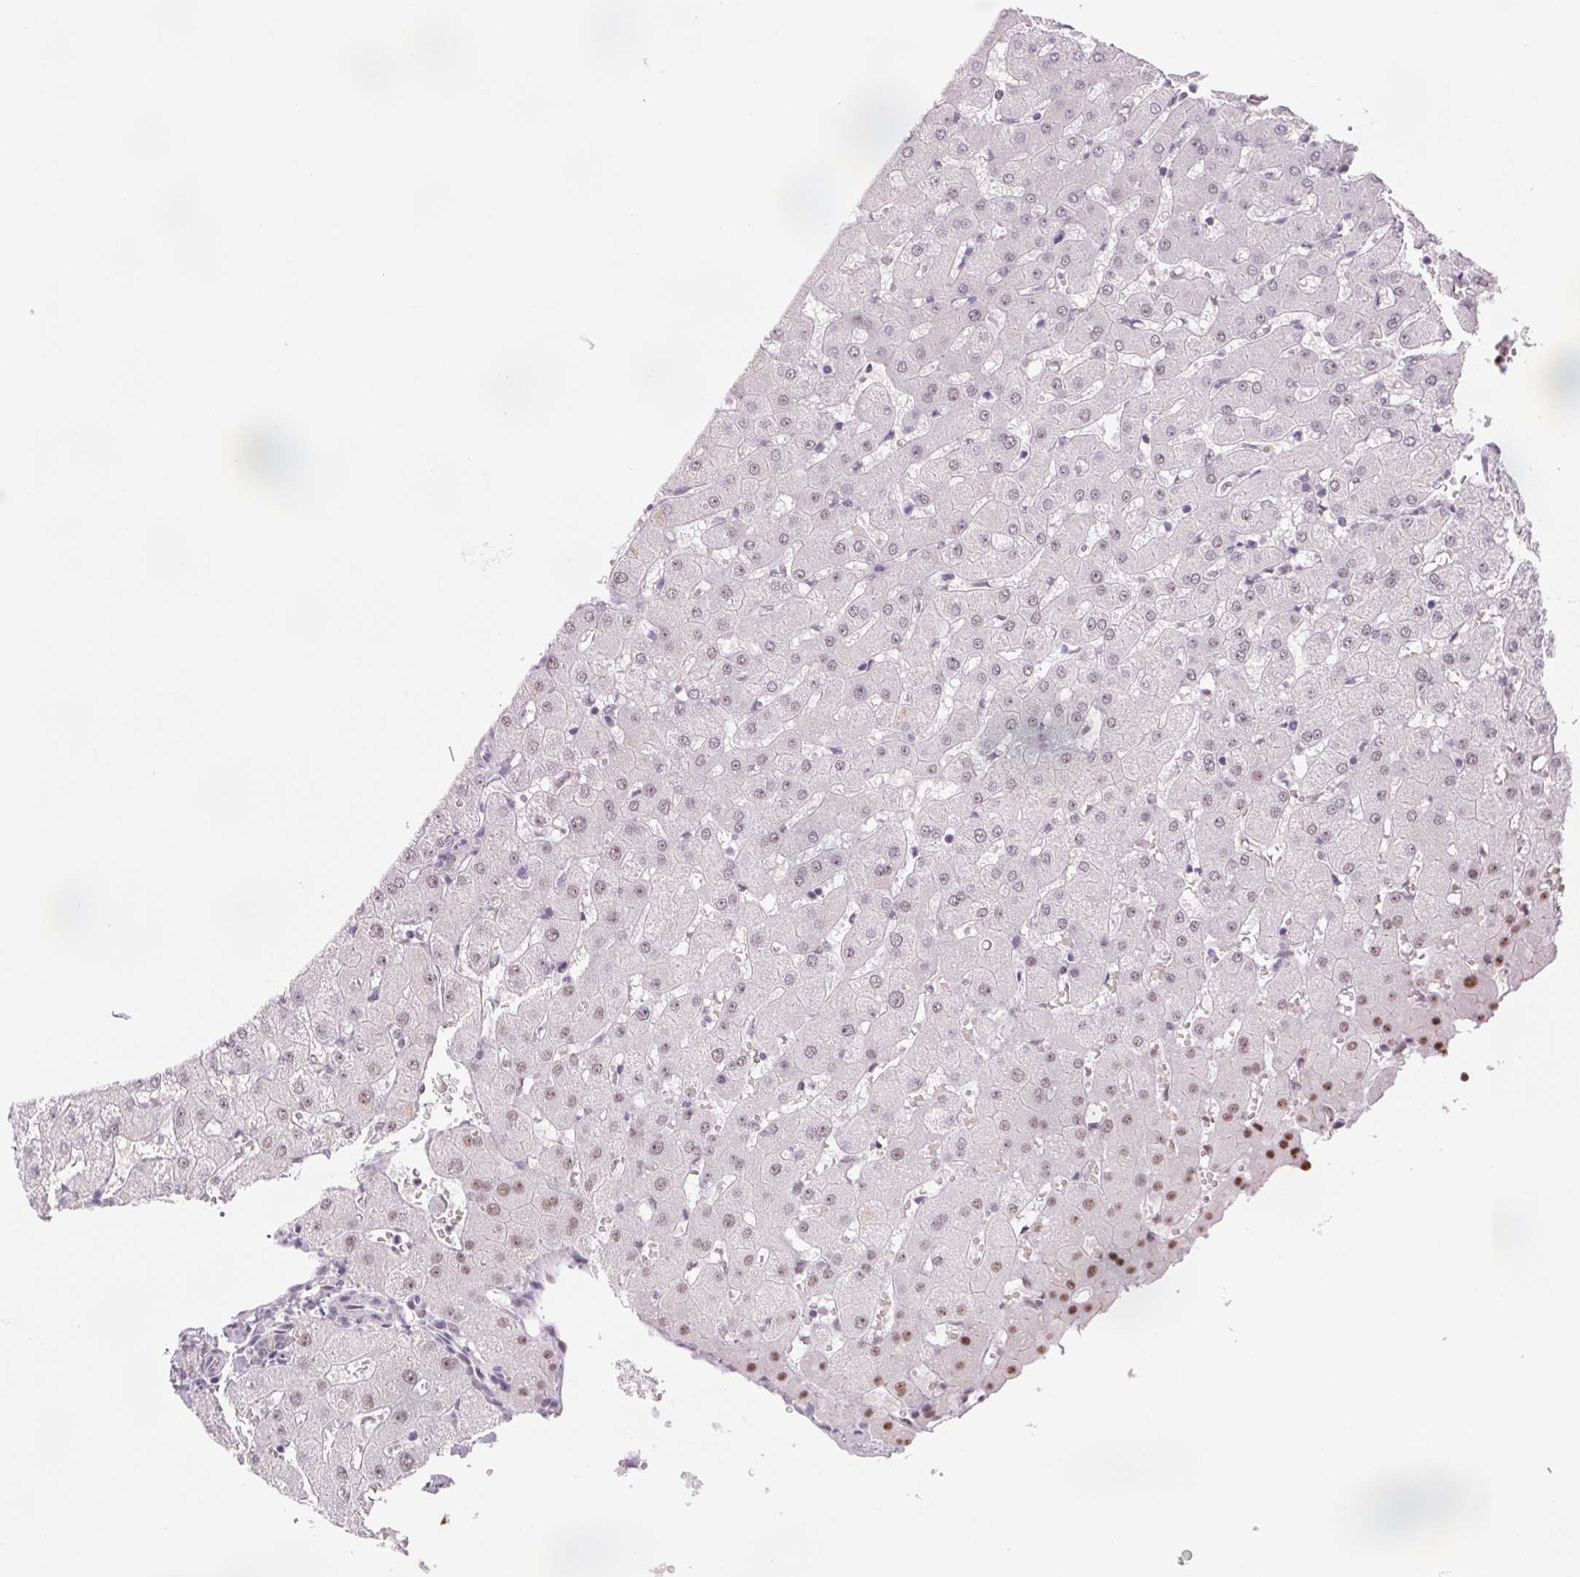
{"staining": {"intensity": "negative", "quantity": "none", "location": "none"}, "tissue": "liver", "cell_type": "Cholangiocytes", "image_type": "normal", "snomed": [{"axis": "morphology", "description": "Normal tissue, NOS"}, {"axis": "topography", "description": "Liver"}], "caption": "Immunohistochemical staining of normal human liver demonstrates no significant positivity in cholangiocytes. The staining is performed using DAB brown chromogen with nuclei counter-stained in using hematoxylin.", "gene": "ZC3H14", "patient": {"sex": "female", "age": 63}}